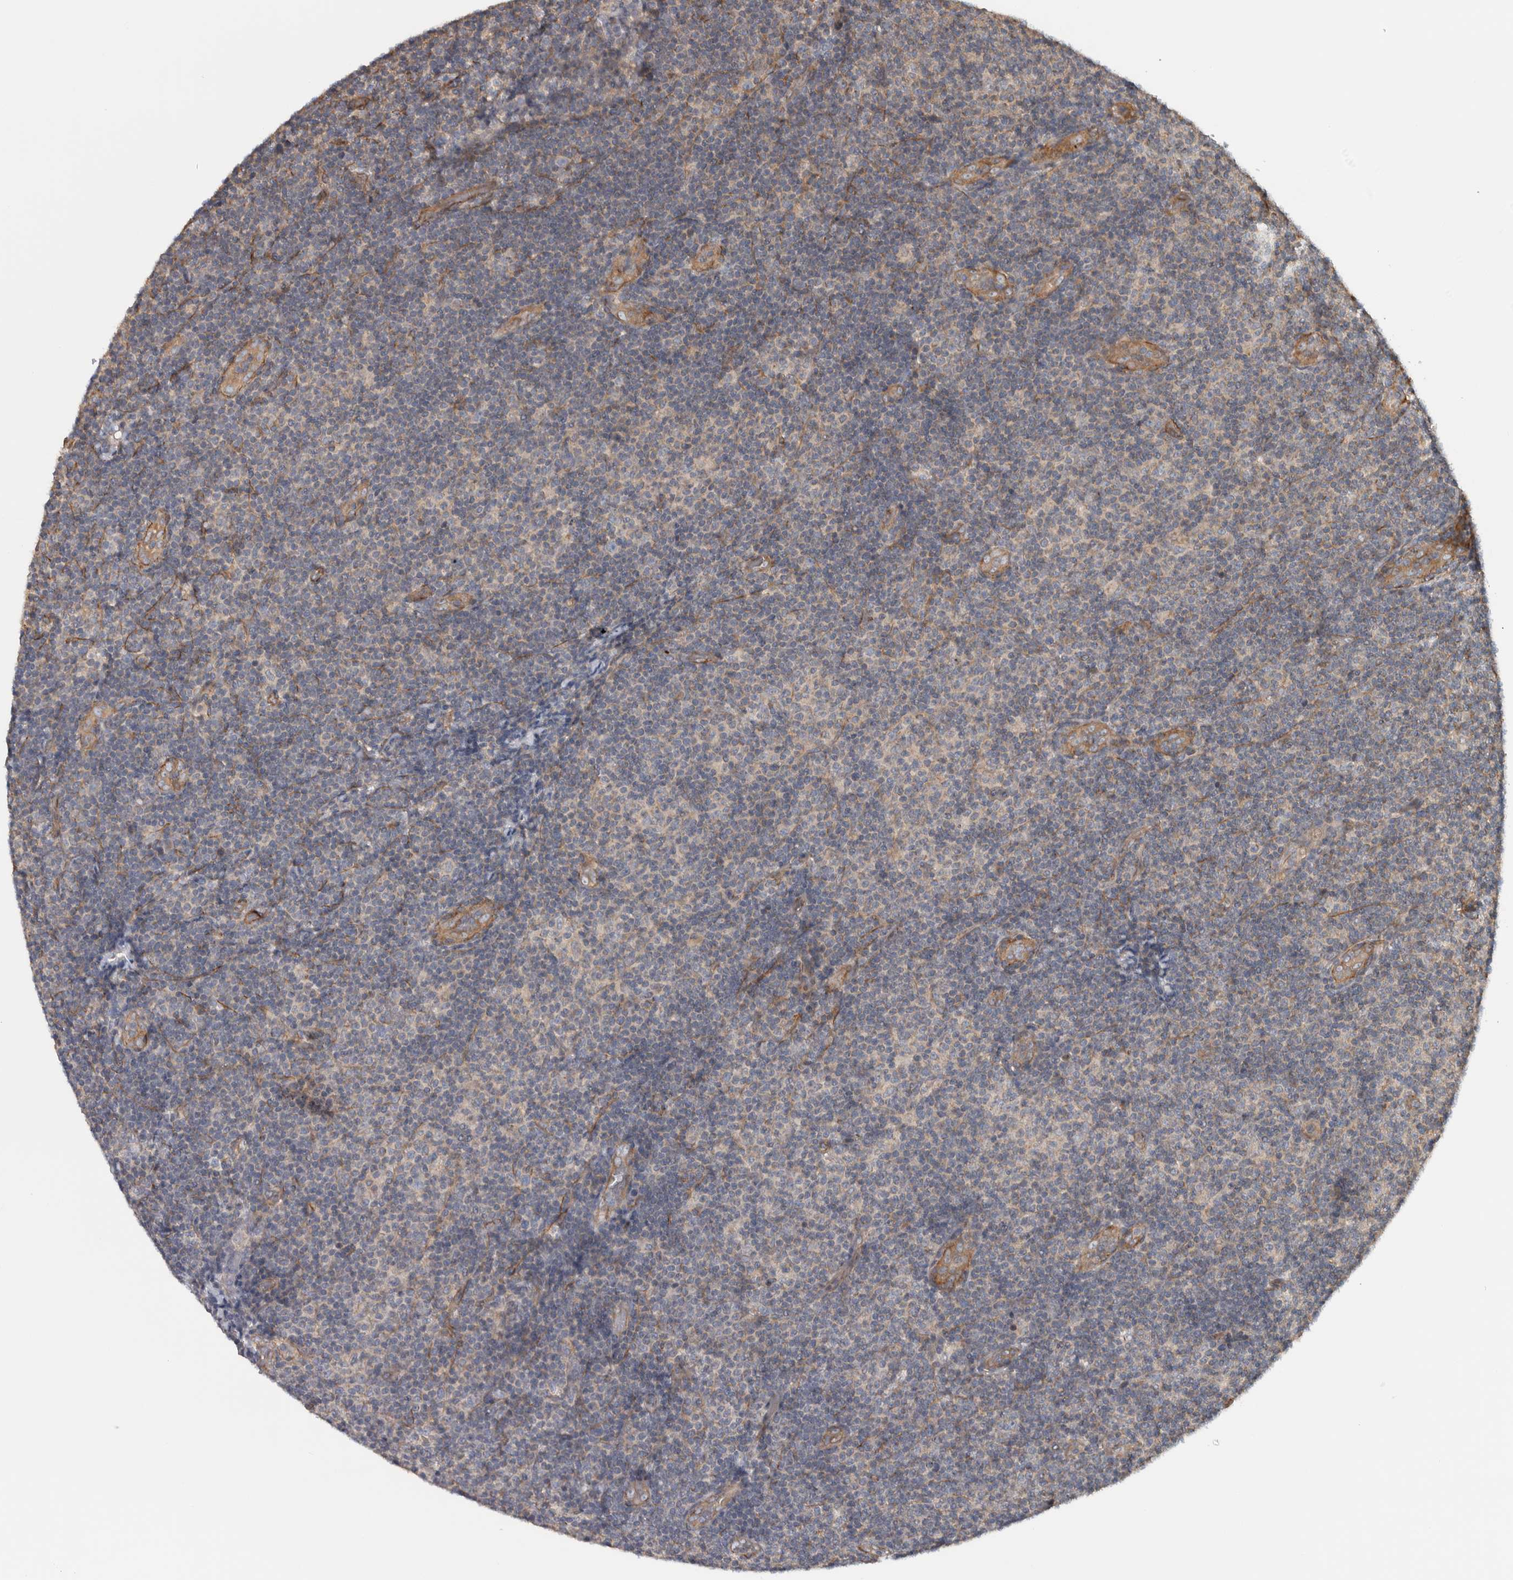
{"staining": {"intensity": "weak", "quantity": "<25%", "location": "cytoplasmic/membranous"}, "tissue": "lymphoma", "cell_type": "Tumor cells", "image_type": "cancer", "snomed": [{"axis": "morphology", "description": "Malignant lymphoma, non-Hodgkin's type, Low grade"}, {"axis": "topography", "description": "Lymph node"}], "caption": "Lymphoma was stained to show a protein in brown. There is no significant staining in tumor cells.", "gene": "CHMP4C", "patient": {"sex": "male", "age": 83}}